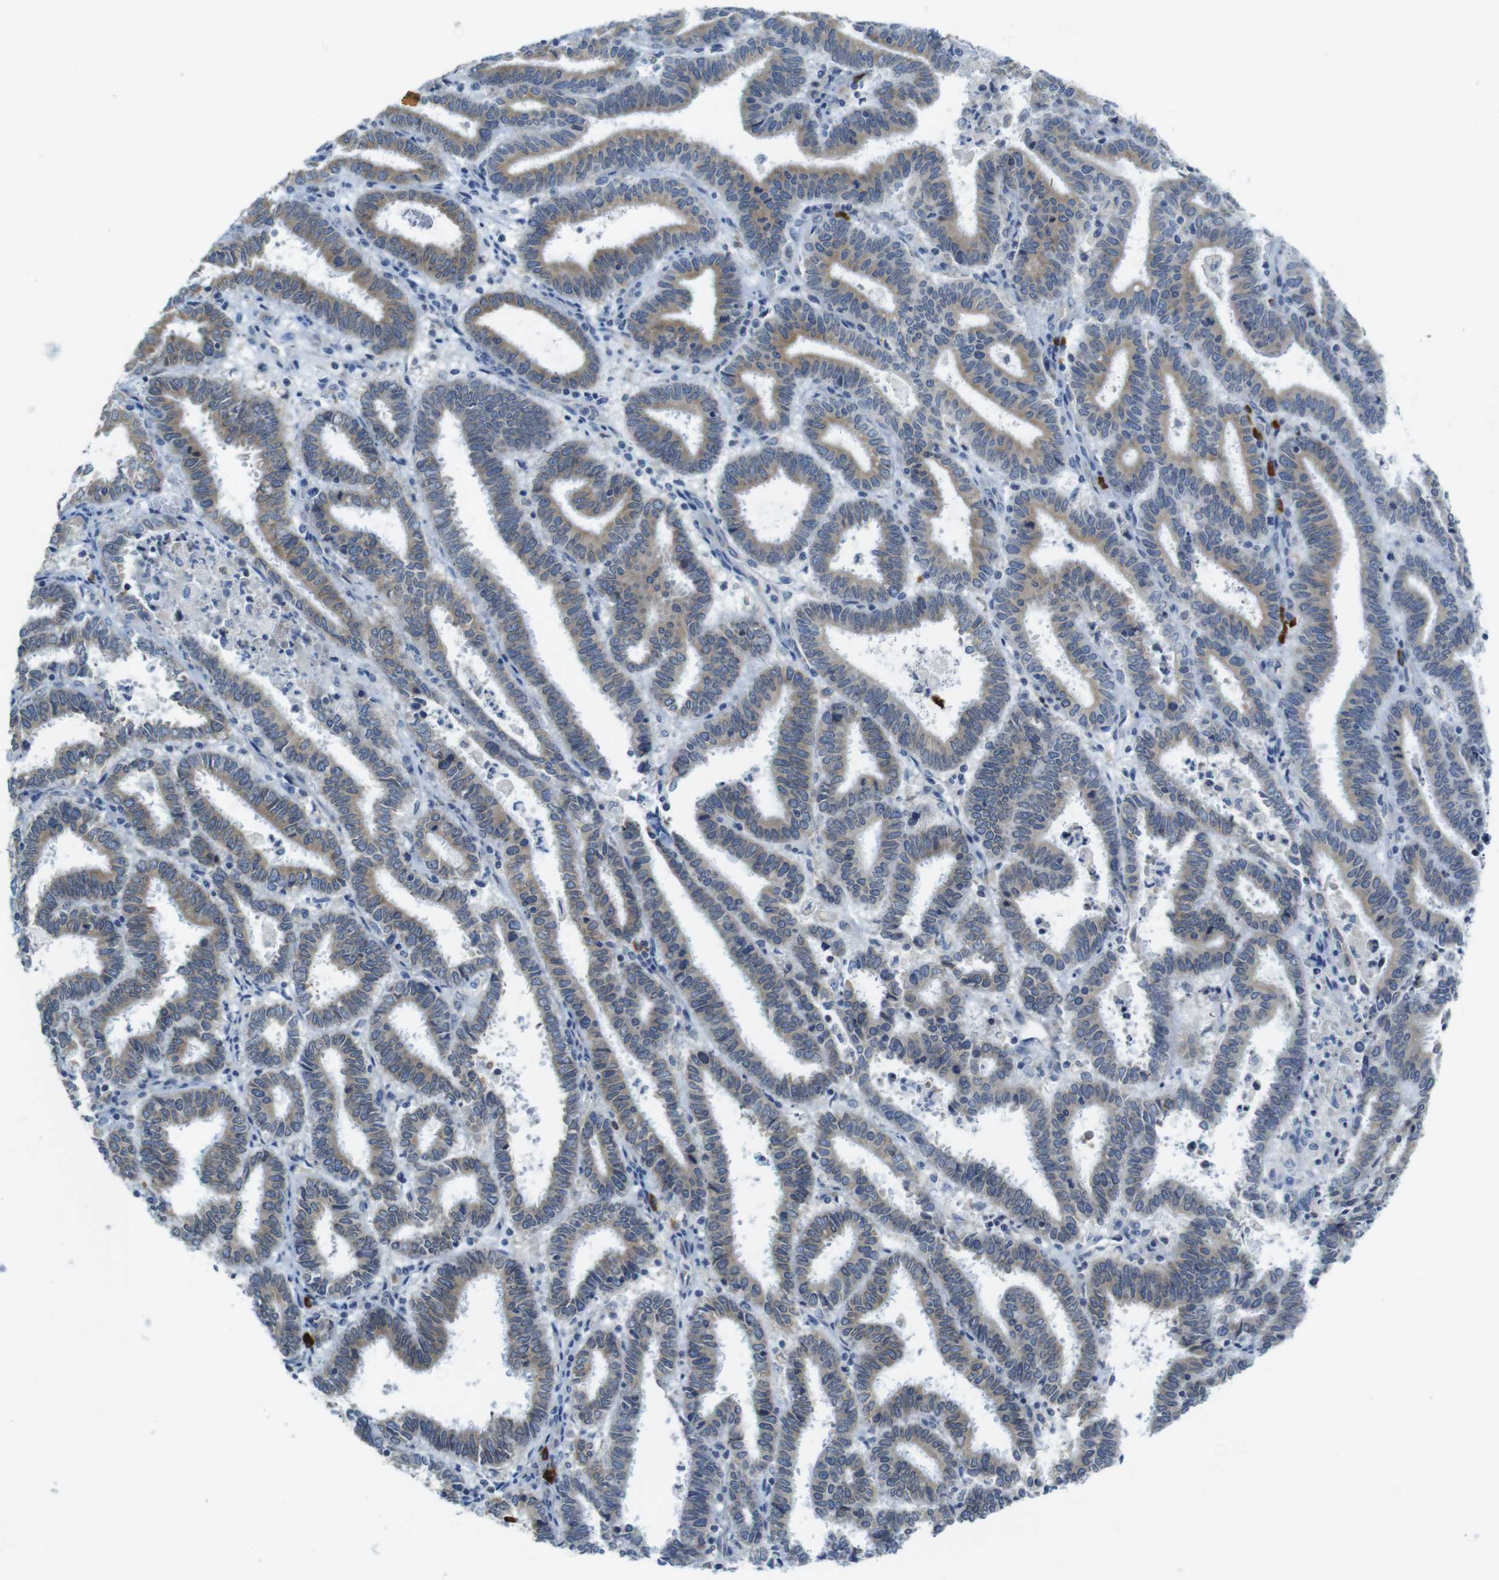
{"staining": {"intensity": "weak", "quantity": "25%-75%", "location": "cytoplasmic/membranous"}, "tissue": "endometrial cancer", "cell_type": "Tumor cells", "image_type": "cancer", "snomed": [{"axis": "morphology", "description": "Adenocarcinoma, NOS"}, {"axis": "topography", "description": "Uterus"}], "caption": "Immunohistochemistry staining of endometrial cancer, which shows low levels of weak cytoplasmic/membranous positivity in approximately 25%-75% of tumor cells indicating weak cytoplasmic/membranous protein expression. The staining was performed using DAB (brown) for protein detection and nuclei were counterstained in hematoxylin (blue).", "gene": "CLPTM1L", "patient": {"sex": "female", "age": 83}}